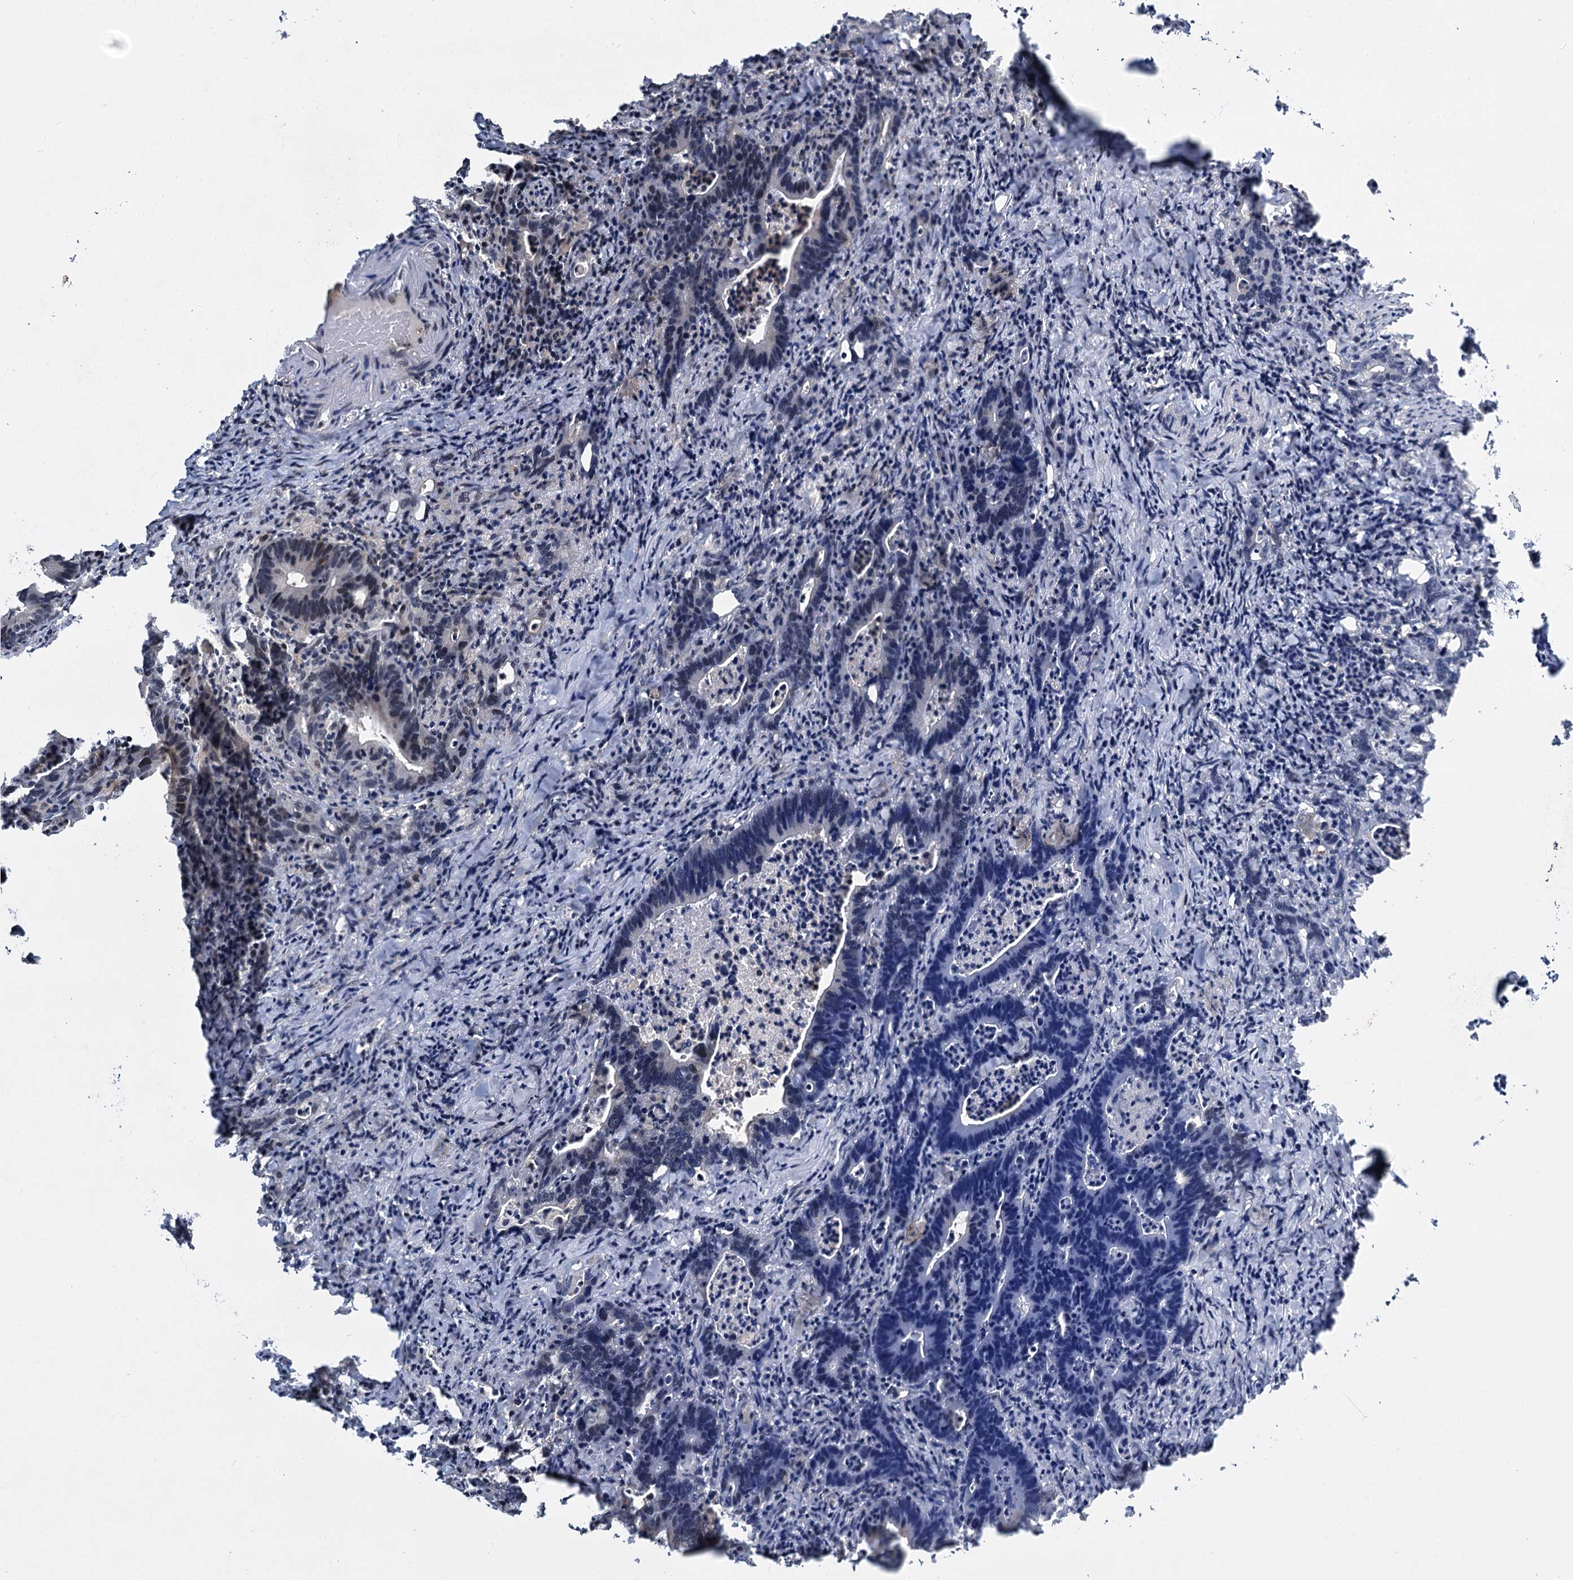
{"staining": {"intensity": "weak", "quantity": "<25%", "location": "cytoplasmic/membranous,nuclear"}, "tissue": "colorectal cancer", "cell_type": "Tumor cells", "image_type": "cancer", "snomed": [{"axis": "morphology", "description": "Adenocarcinoma, NOS"}, {"axis": "topography", "description": "Colon"}], "caption": "The histopathology image reveals no significant staining in tumor cells of colorectal adenocarcinoma.", "gene": "MBD6", "patient": {"sex": "female", "age": 75}}